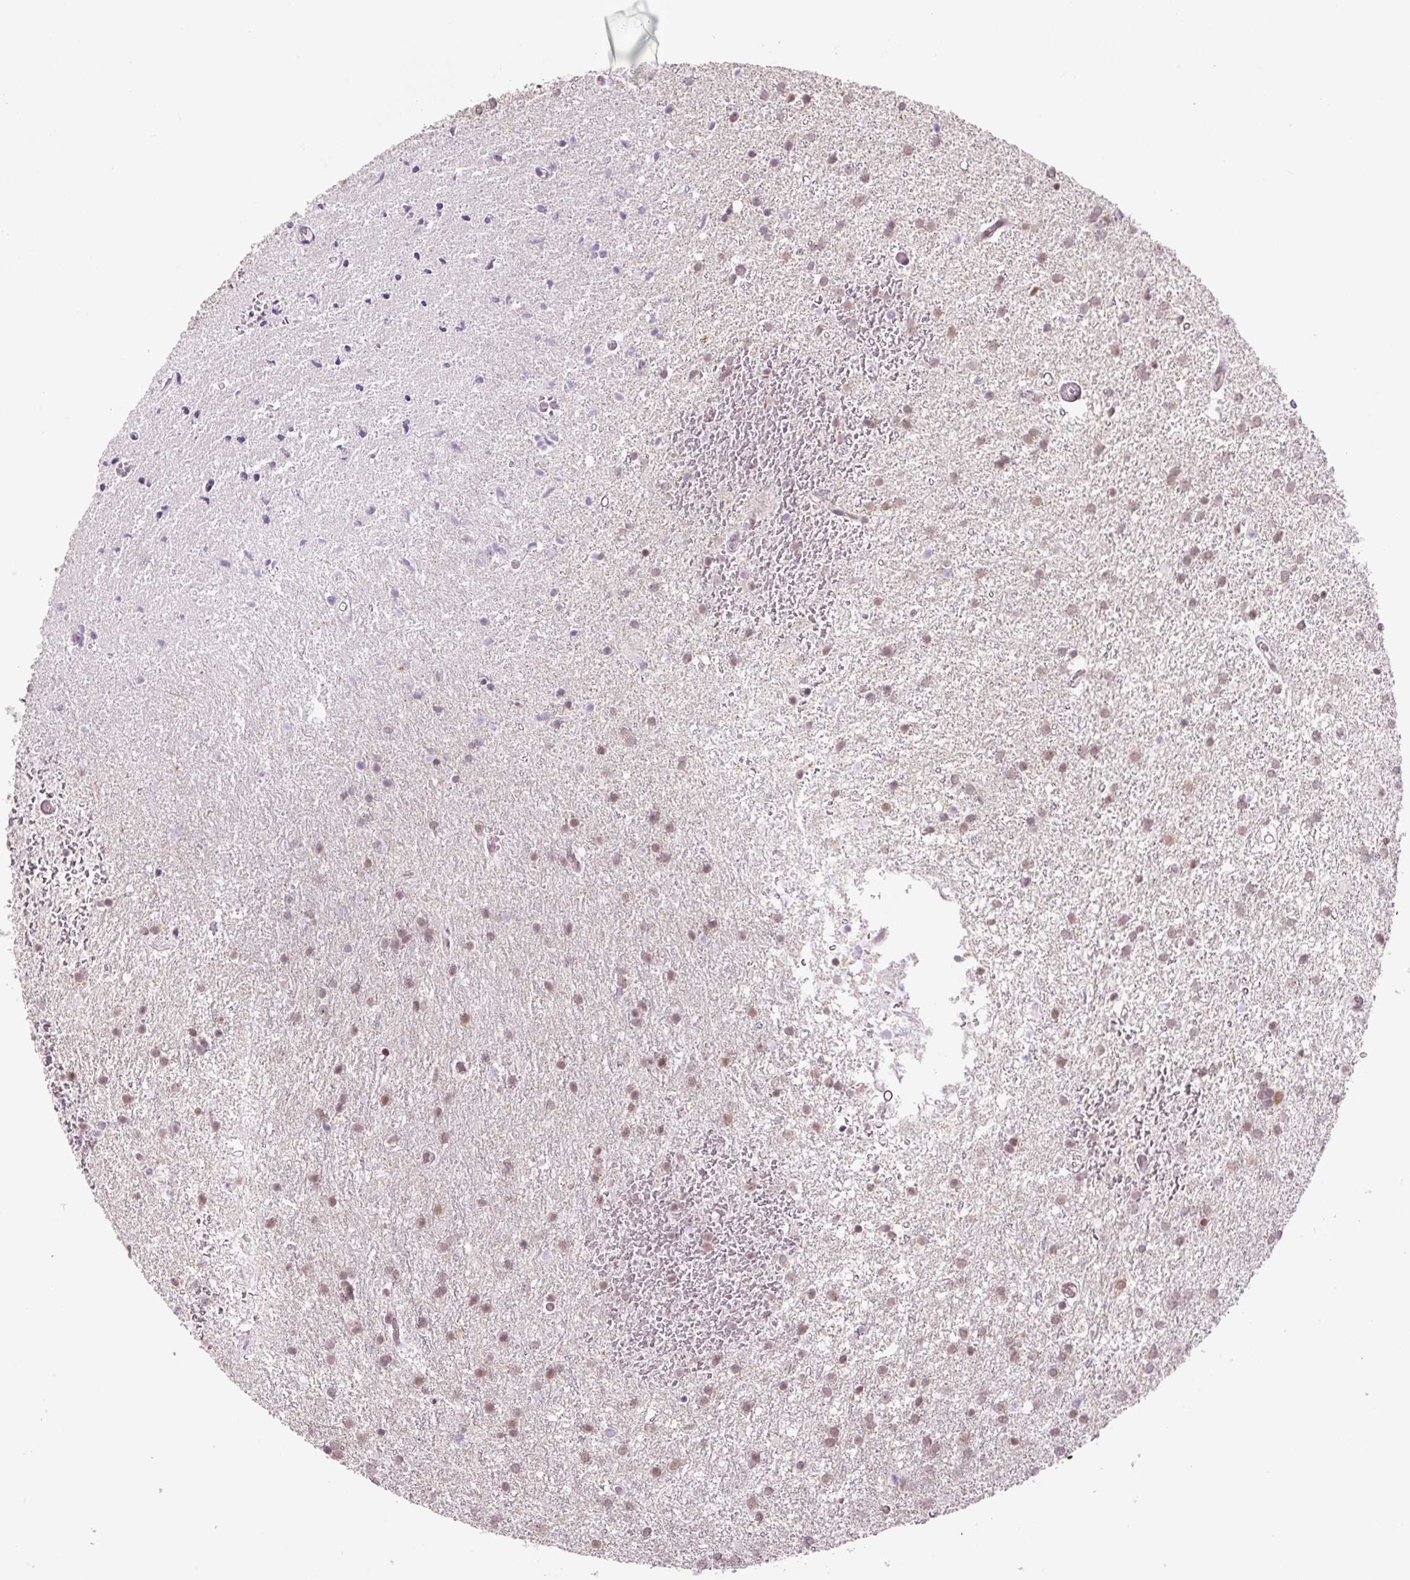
{"staining": {"intensity": "moderate", "quantity": "25%-75%", "location": "nuclear"}, "tissue": "glioma", "cell_type": "Tumor cells", "image_type": "cancer", "snomed": [{"axis": "morphology", "description": "Glioma, malignant, High grade"}, {"axis": "topography", "description": "Brain"}], "caption": "Brown immunohistochemical staining in glioma displays moderate nuclear staining in about 25%-75% of tumor cells. (DAB IHC with brightfield microscopy, high magnification).", "gene": "TCFL5", "patient": {"sex": "female", "age": 50}}